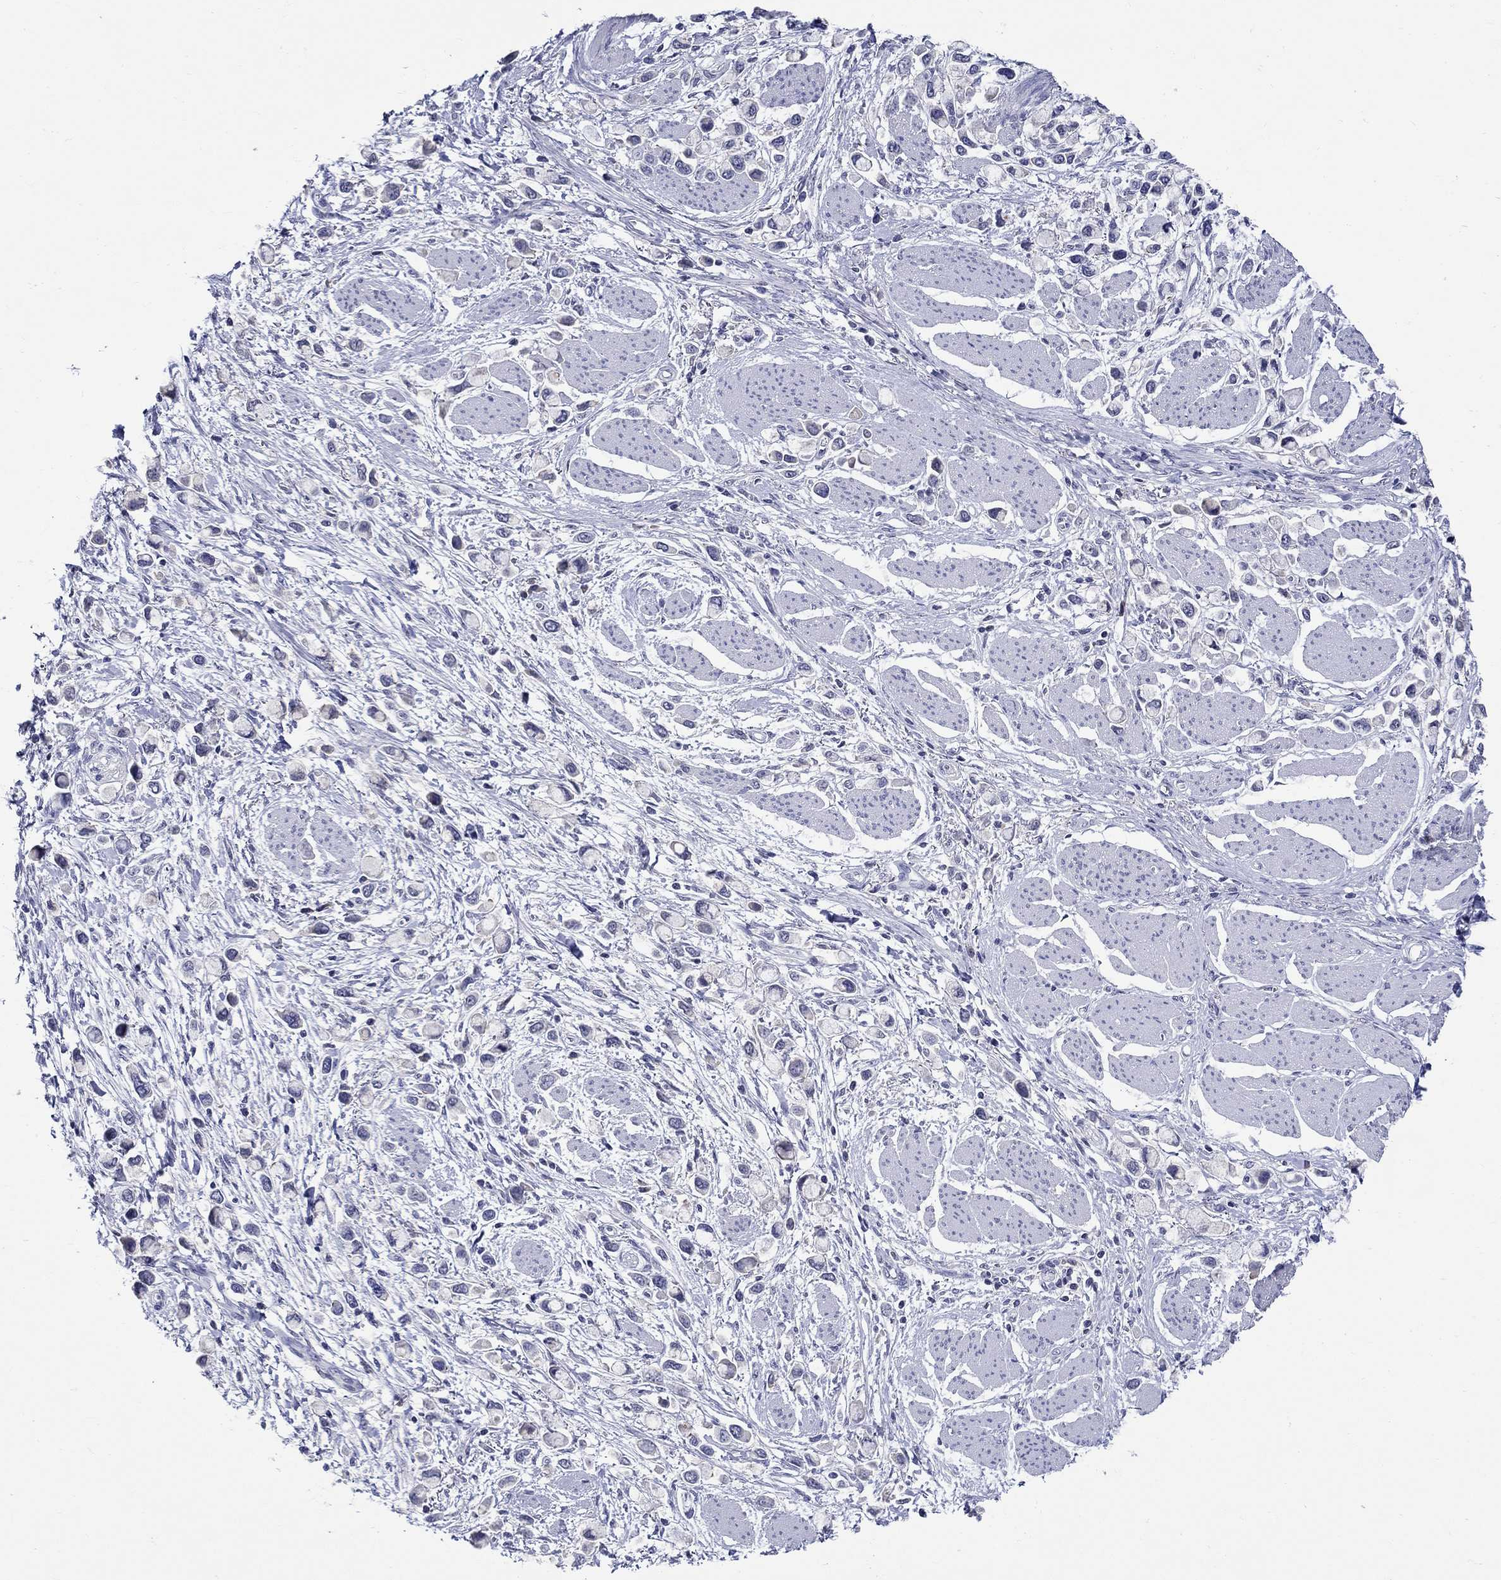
{"staining": {"intensity": "negative", "quantity": "none", "location": "none"}, "tissue": "stomach cancer", "cell_type": "Tumor cells", "image_type": "cancer", "snomed": [{"axis": "morphology", "description": "Adenocarcinoma, NOS"}, {"axis": "topography", "description": "Stomach"}], "caption": "Protein analysis of stomach cancer (adenocarcinoma) shows no significant expression in tumor cells.", "gene": "SLC30A3", "patient": {"sex": "female", "age": 81}}